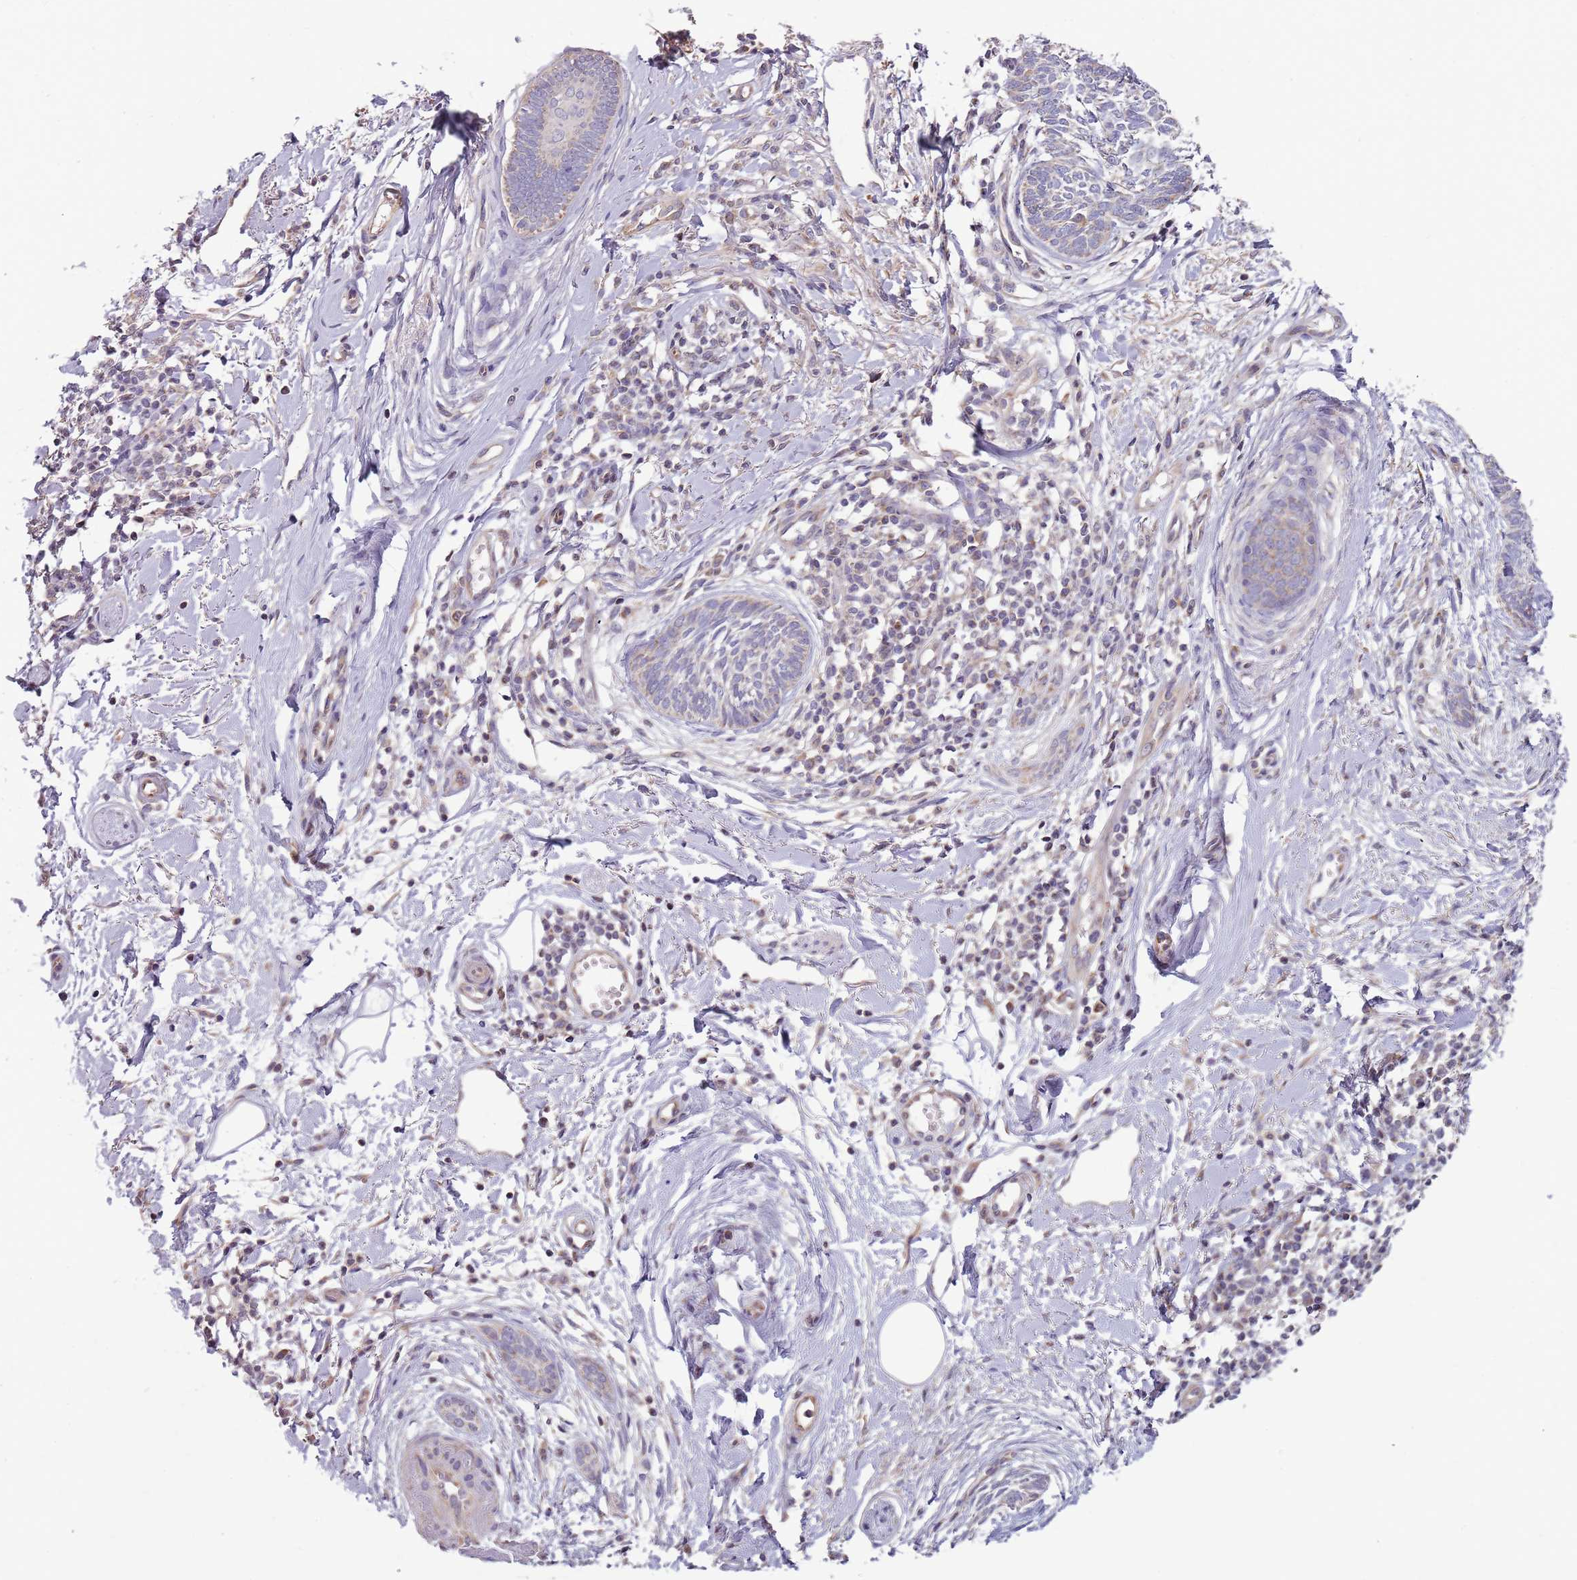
{"staining": {"intensity": "negative", "quantity": "none", "location": "none"}, "tissue": "skin cancer", "cell_type": "Tumor cells", "image_type": "cancer", "snomed": [{"axis": "morphology", "description": "Basal cell carcinoma"}, {"axis": "topography", "description": "Skin"}], "caption": "Immunohistochemical staining of skin cancer exhibits no significant positivity in tumor cells.", "gene": "RNF181", "patient": {"sex": "female", "age": 81}}